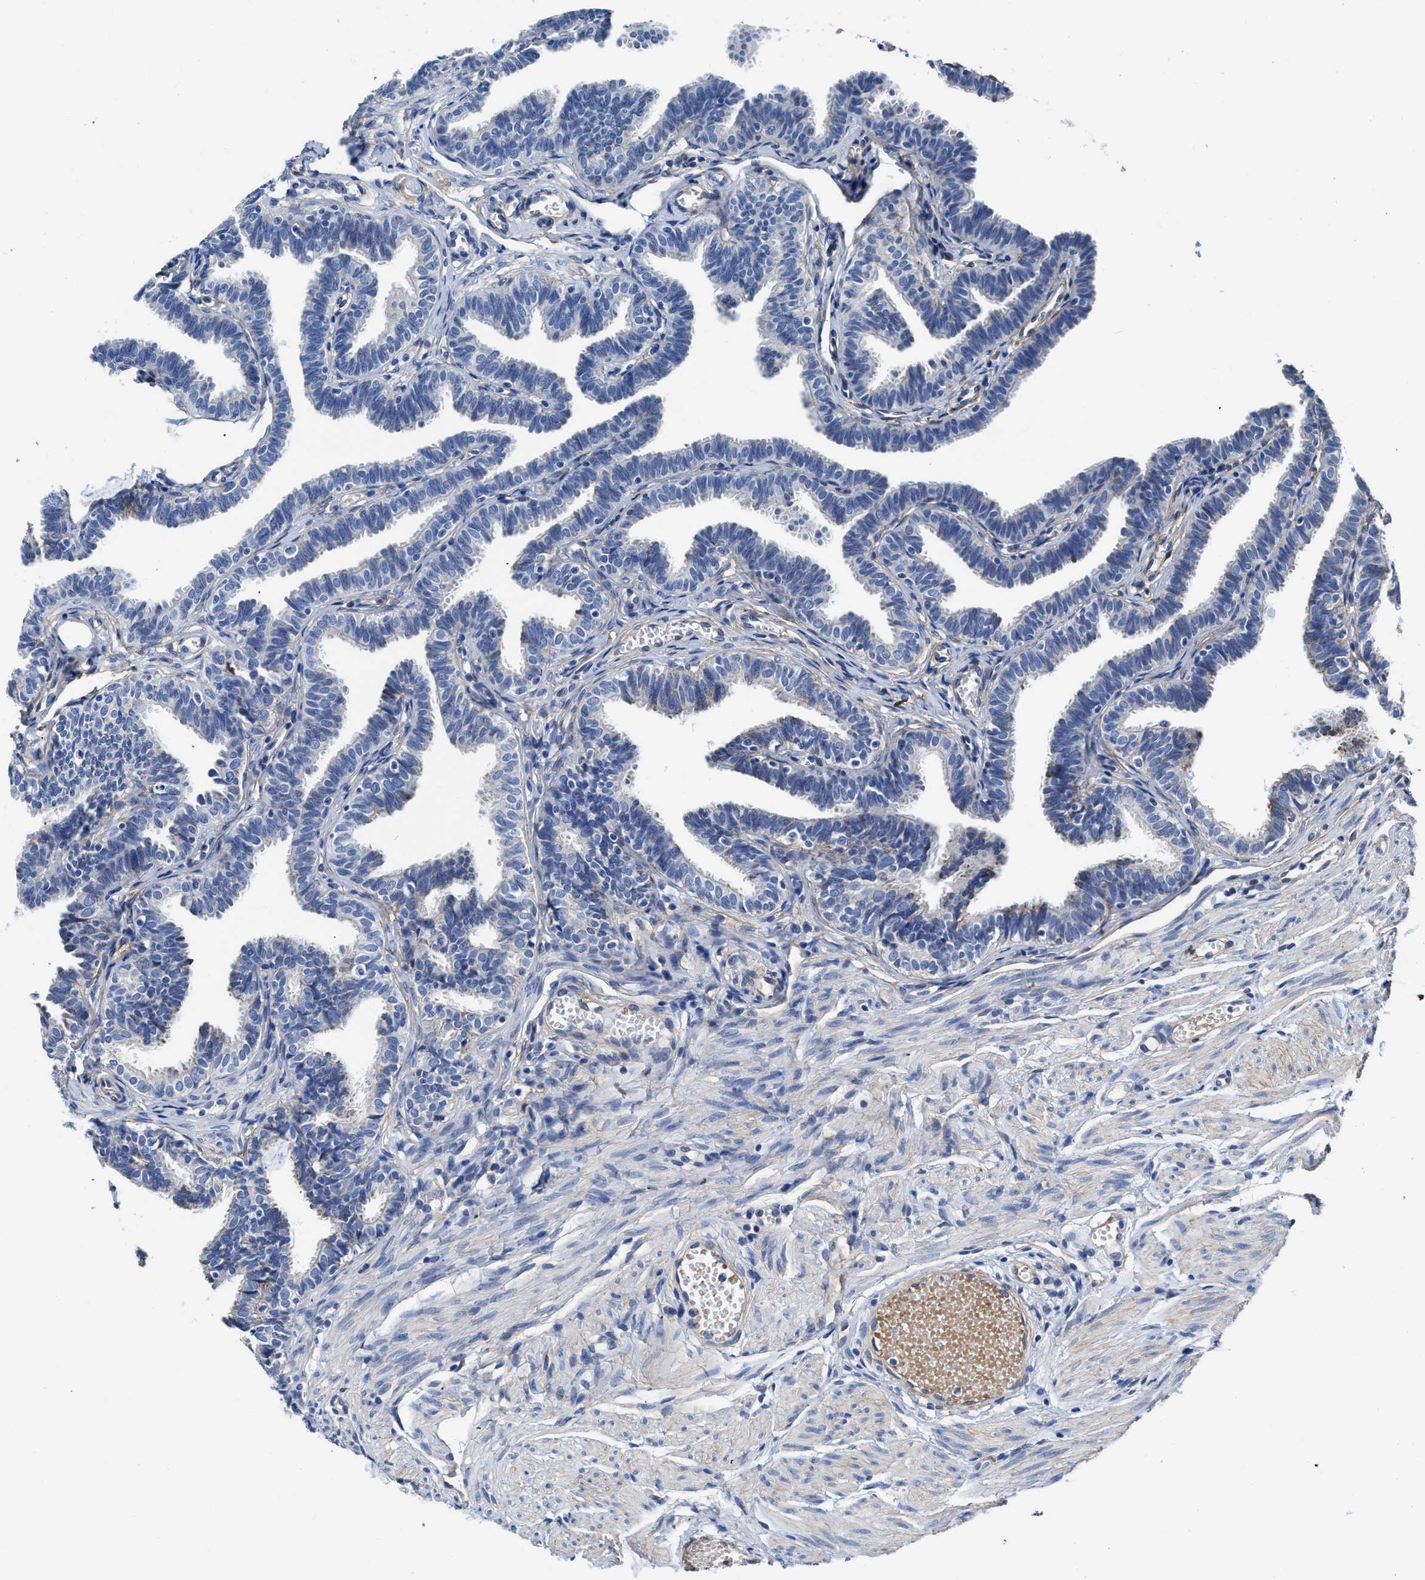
{"staining": {"intensity": "moderate", "quantity": "<25%", "location": "cytoplasmic/membranous"}, "tissue": "fallopian tube", "cell_type": "Glandular cells", "image_type": "normal", "snomed": [{"axis": "morphology", "description": "Normal tissue, NOS"}, {"axis": "topography", "description": "Fallopian tube"}, {"axis": "topography", "description": "Ovary"}], "caption": "The histopathology image shows staining of unremarkable fallopian tube, revealing moderate cytoplasmic/membranous protein expression (brown color) within glandular cells. (Stains: DAB in brown, nuclei in blue, Microscopy: brightfield microscopy at high magnification).", "gene": "KCNMB3", "patient": {"sex": "female", "age": 23}}